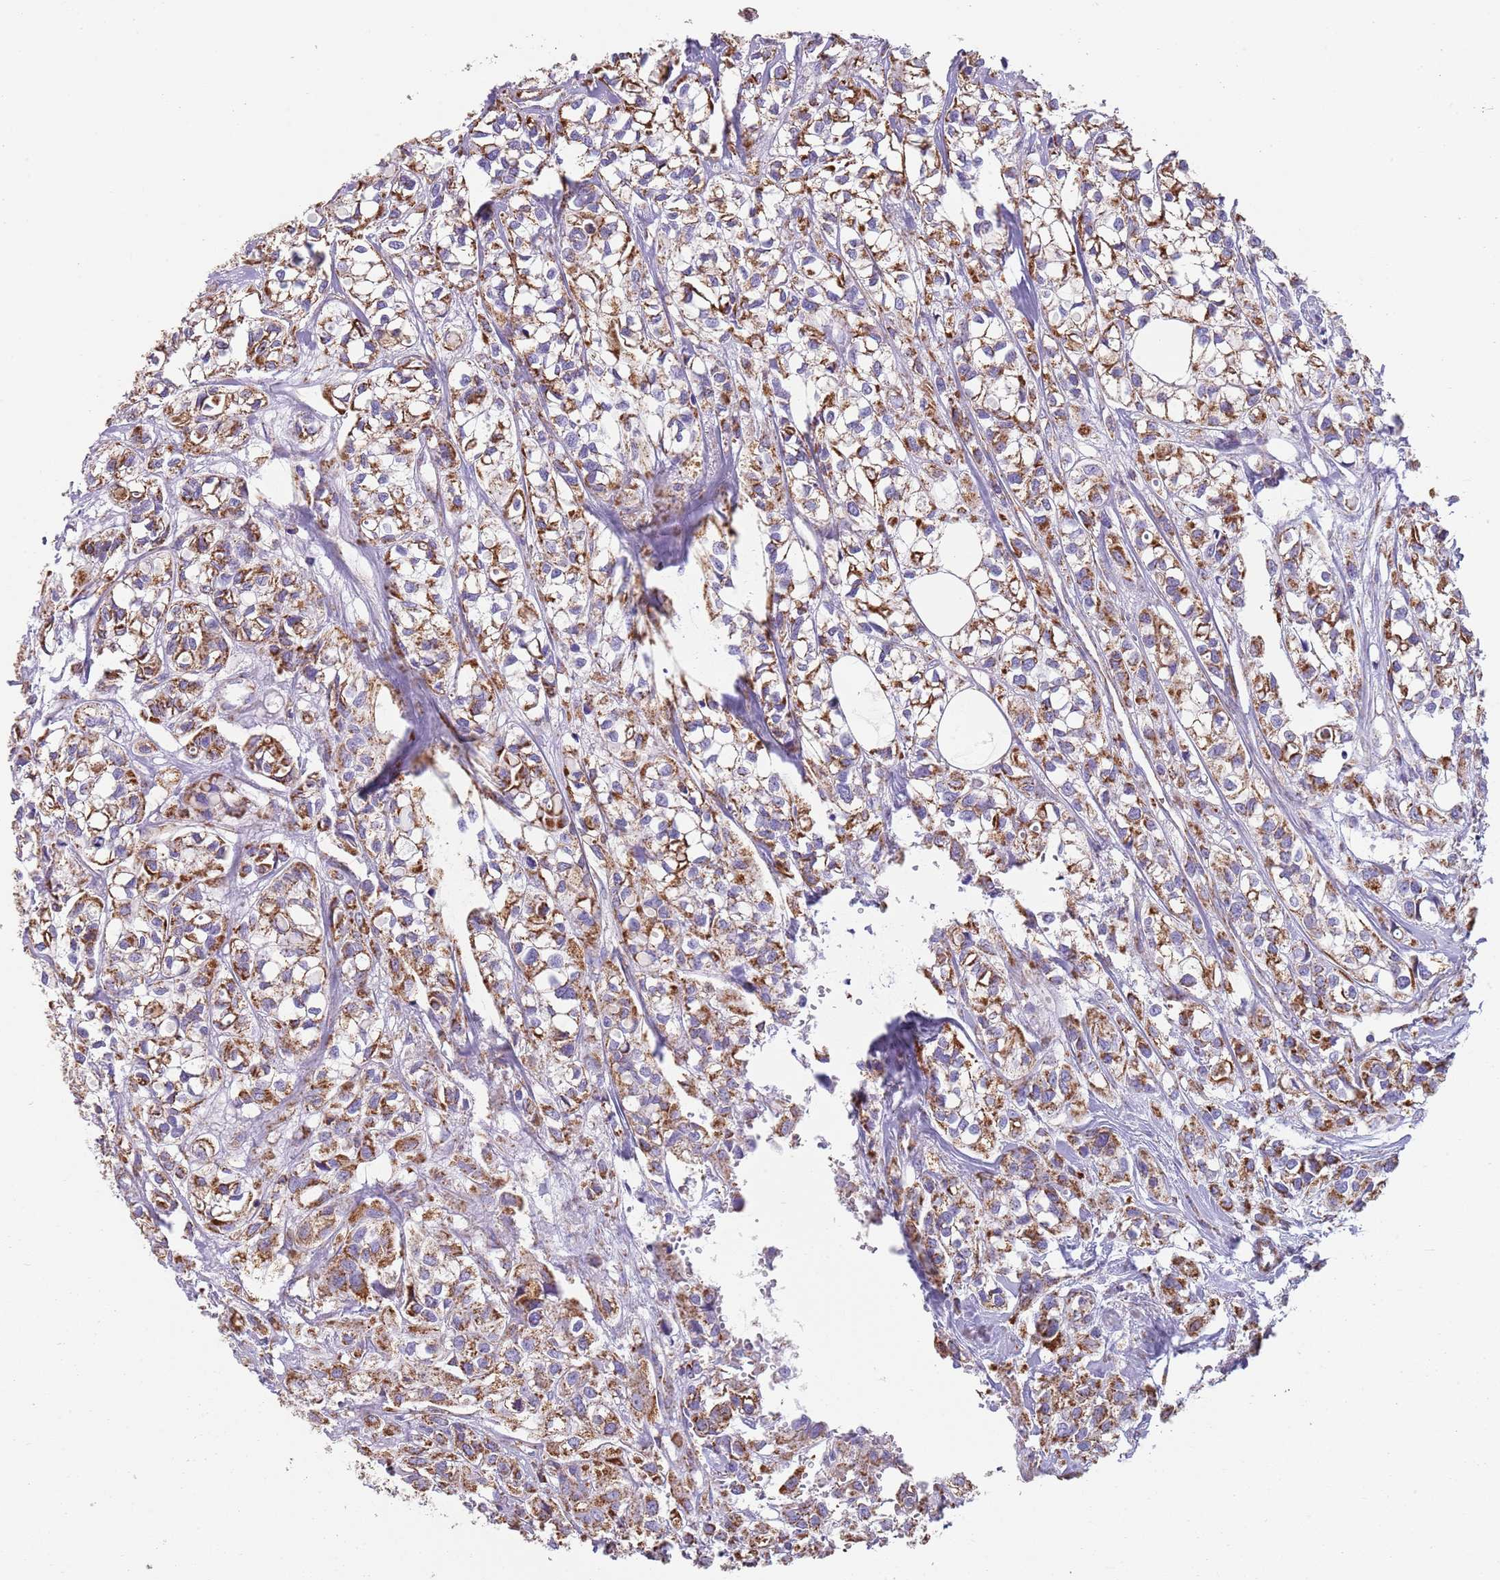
{"staining": {"intensity": "moderate", "quantity": ">75%", "location": "cytoplasmic/membranous"}, "tissue": "urothelial cancer", "cell_type": "Tumor cells", "image_type": "cancer", "snomed": [{"axis": "morphology", "description": "Urothelial carcinoma, High grade"}, {"axis": "topography", "description": "Urinary bladder"}], "caption": "An image of urothelial carcinoma (high-grade) stained for a protein displays moderate cytoplasmic/membranous brown staining in tumor cells.", "gene": "TTLL1", "patient": {"sex": "male", "age": 67}}